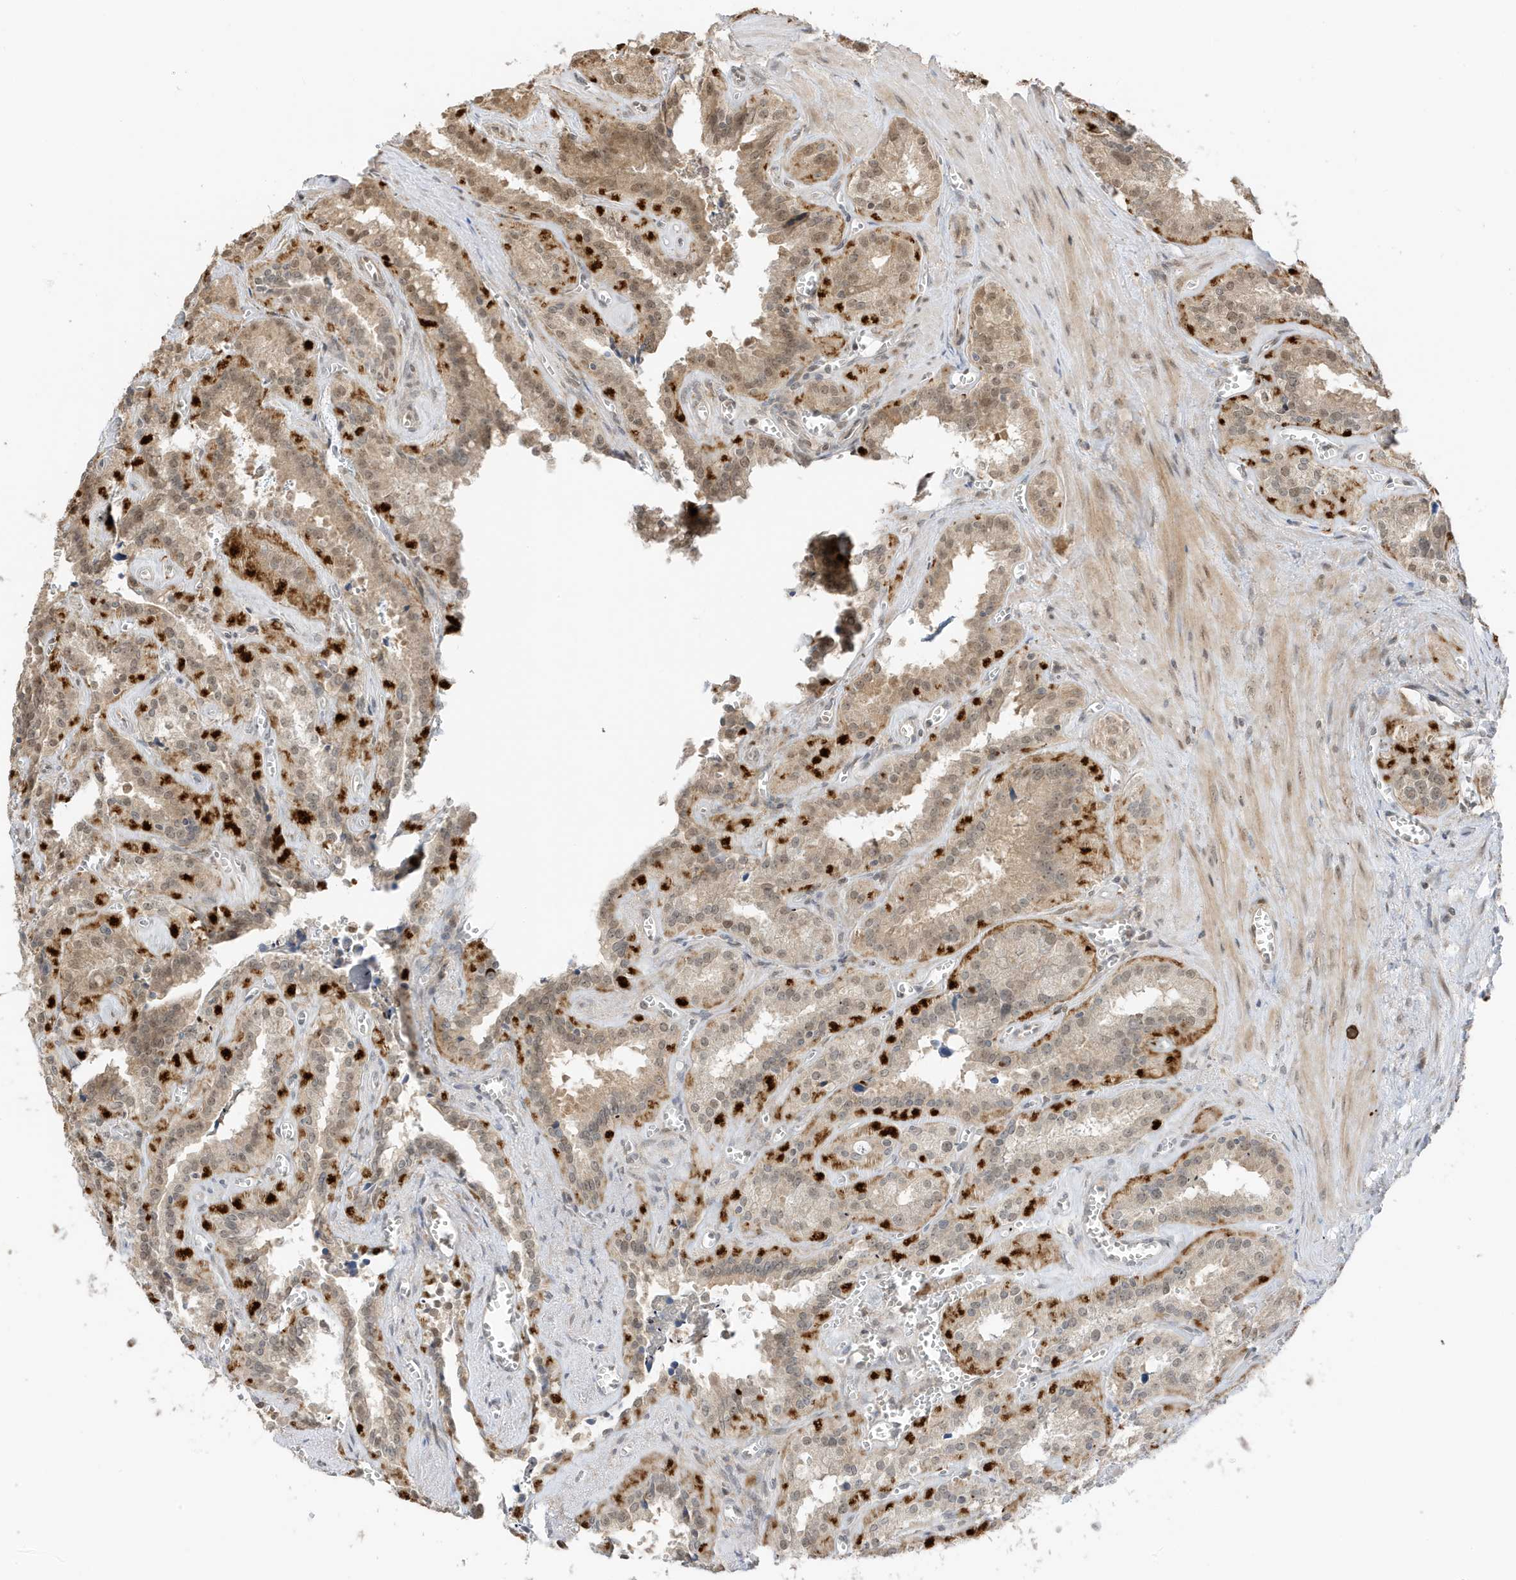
{"staining": {"intensity": "moderate", "quantity": "25%-75%", "location": "cytoplasmic/membranous,nuclear"}, "tissue": "seminal vesicle", "cell_type": "Glandular cells", "image_type": "normal", "snomed": [{"axis": "morphology", "description": "Normal tissue, NOS"}, {"axis": "topography", "description": "Prostate"}, {"axis": "topography", "description": "Seminal veicle"}], "caption": "Immunohistochemical staining of benign seminal vesicle shows medium levels of moderate cytoplasmic/membranous,nuclear staining in about 25%-75% of glandular cells. The staining is performed using DAB brown chromogen to label protein expression. The nuclei are counter-stained blue using hematoxylin.", "gene": "ZBTB41", "patient": {"sex": "male", "age": 59}}